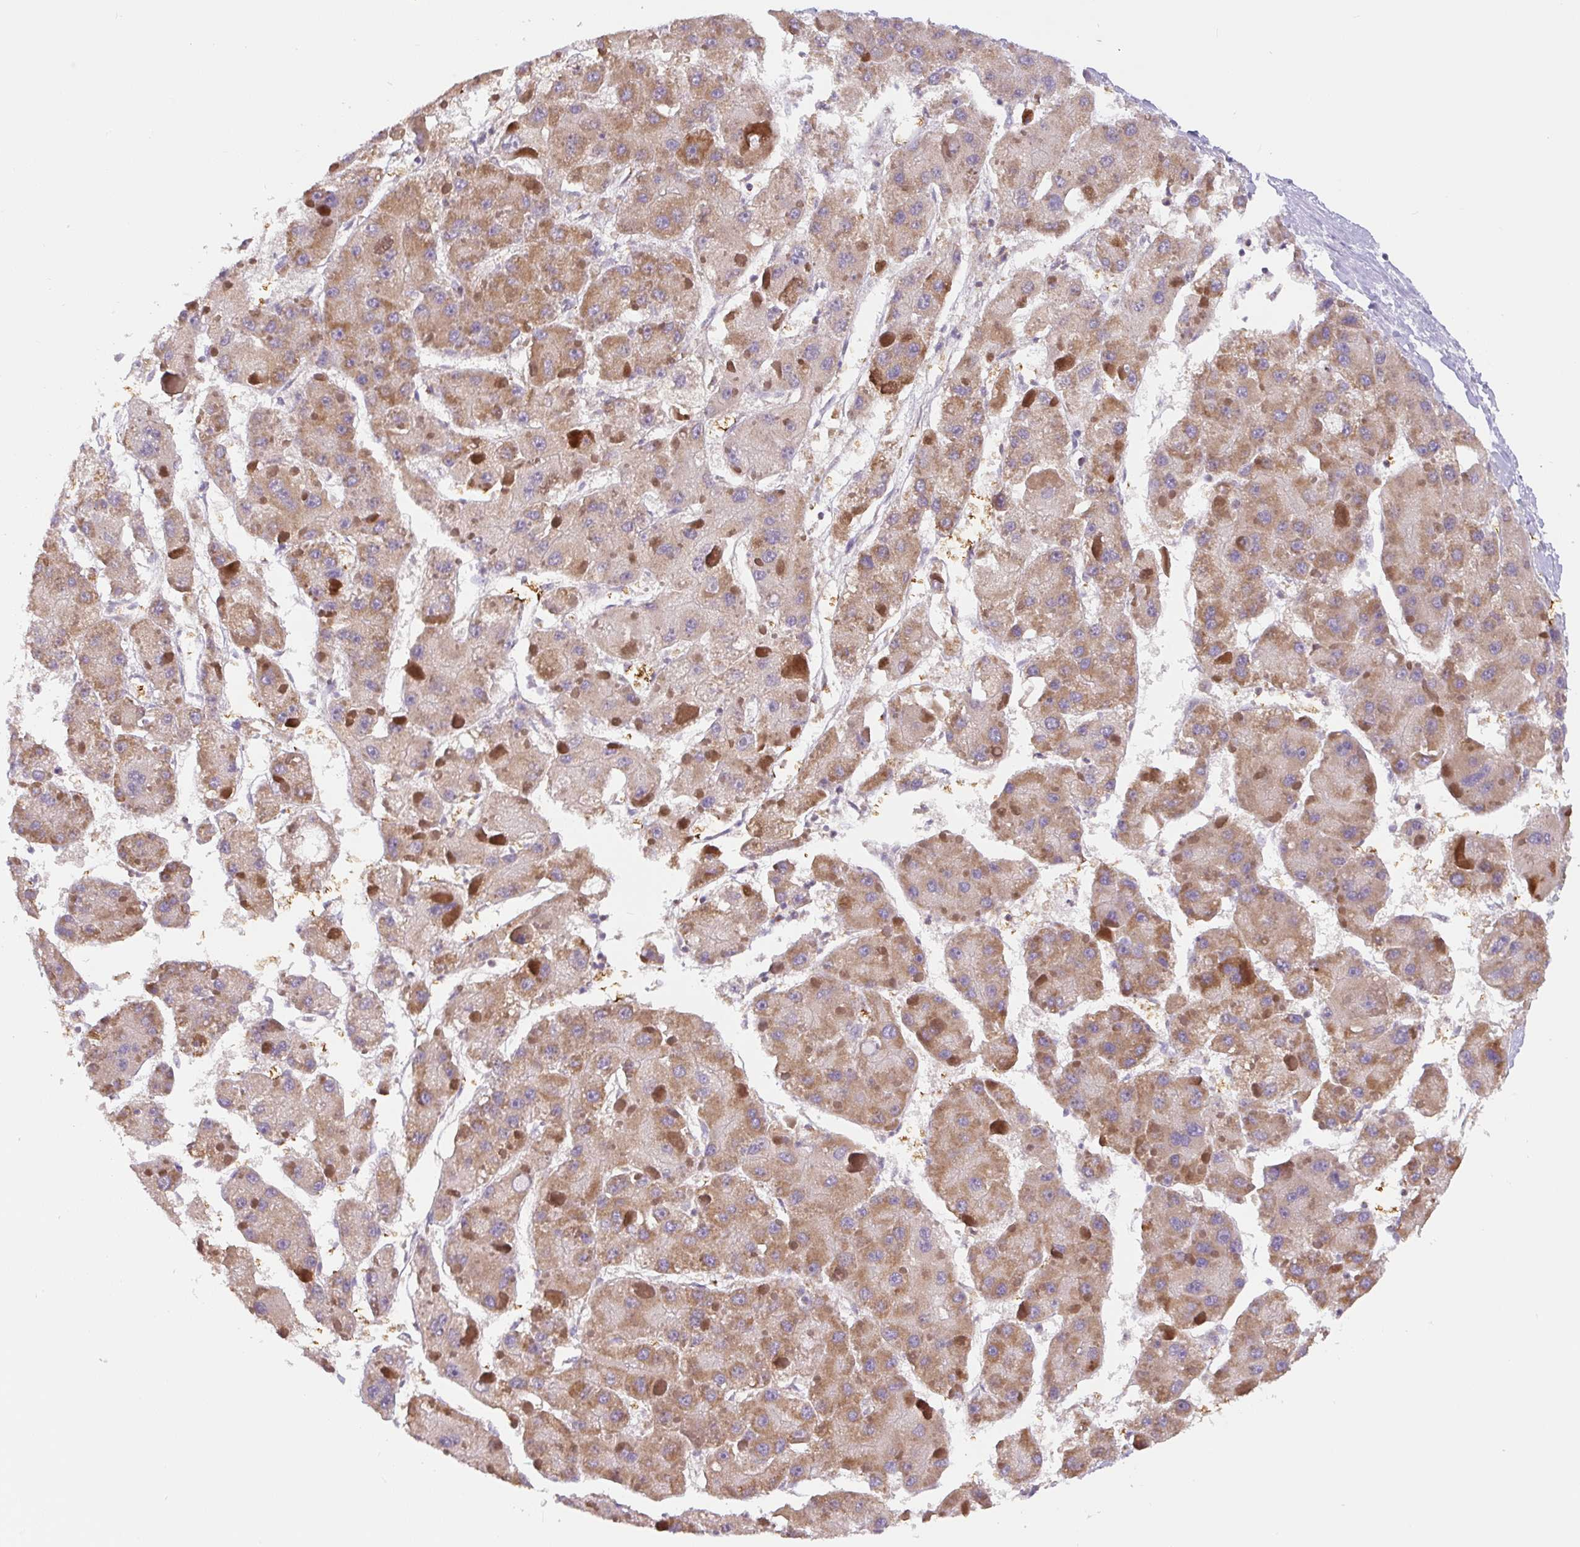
{"staining": {"intensity": "moderate", "quantity": ">75%", "location": "cytoplasmic/membranous"}, "tissue": "liver cancer", "cell_type": "Tumor cells", "image_type": "cancer", "snomed": [{"axis": "morphology", "description": "Carcinoma, Hepatocellular, NOS"}, {"axis": "topography", "description": "Liver"}], "caption": "This histopathology image shows immunohistochemistry (IHC) staining of liver cancer (hepatocellular carcinoma), with medium moderate cytoplasmic/membranous staining in approximately >75% of tumor cells.", "gene": "MT-CO2", "patient": {"sex": "female", "age": 73}}